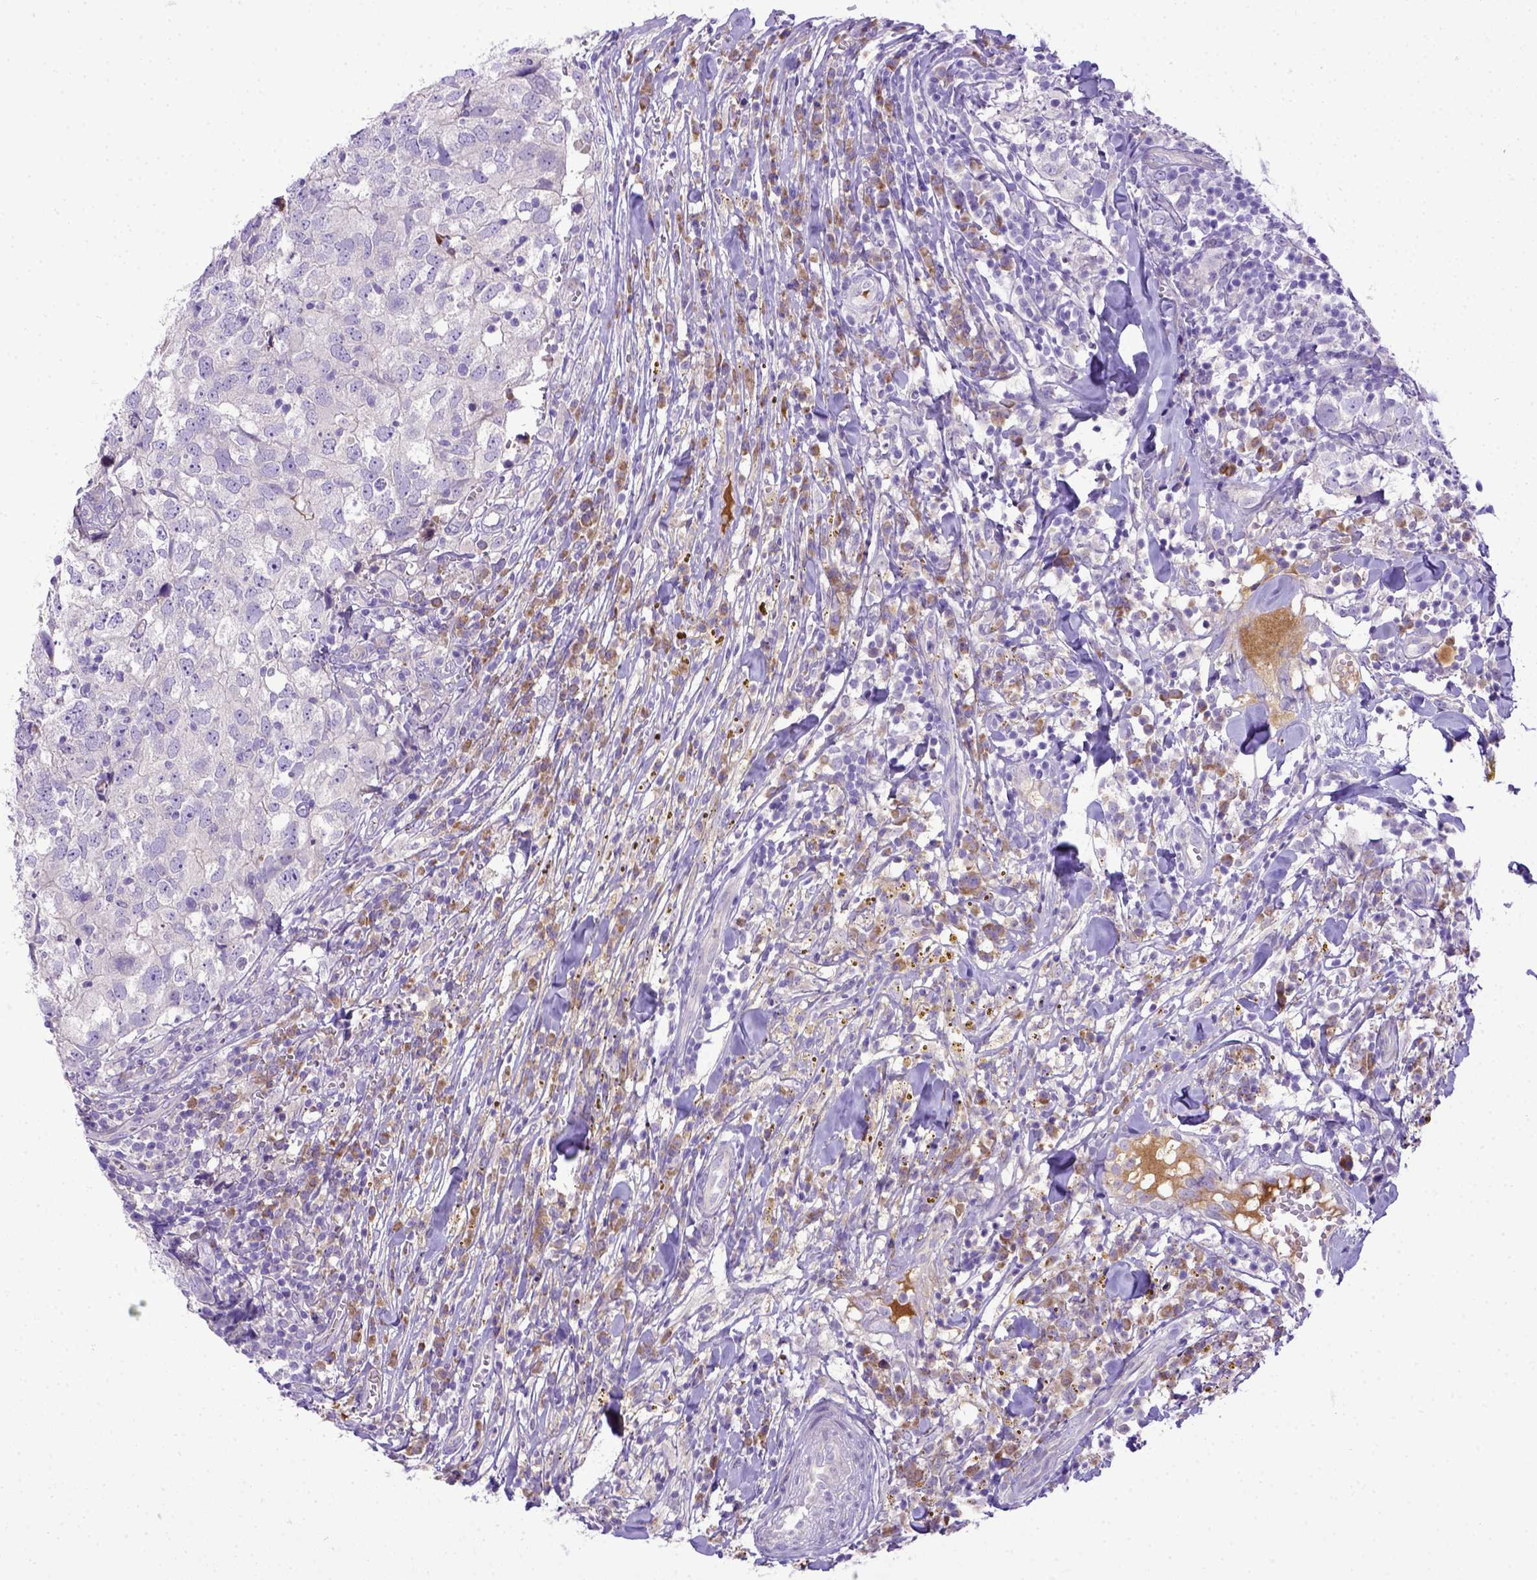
{"staining": {"intensity": "negative", "quantity": "none", "location": "none"}, "tissue": "breast cancer", "cell_type": "Tumor cells", "image_type": "cancer", "snomed": [{"axis": "morphology", "description": "Duct carcinoma"}, {"axis": "topography", "description": "Breast"}], "caption": "Tumor cells are negative for protein expression in human breast invasive ductal carcinoma.", "gene": "CFAP300", "patient": {"sex": "female", "age": 30}}